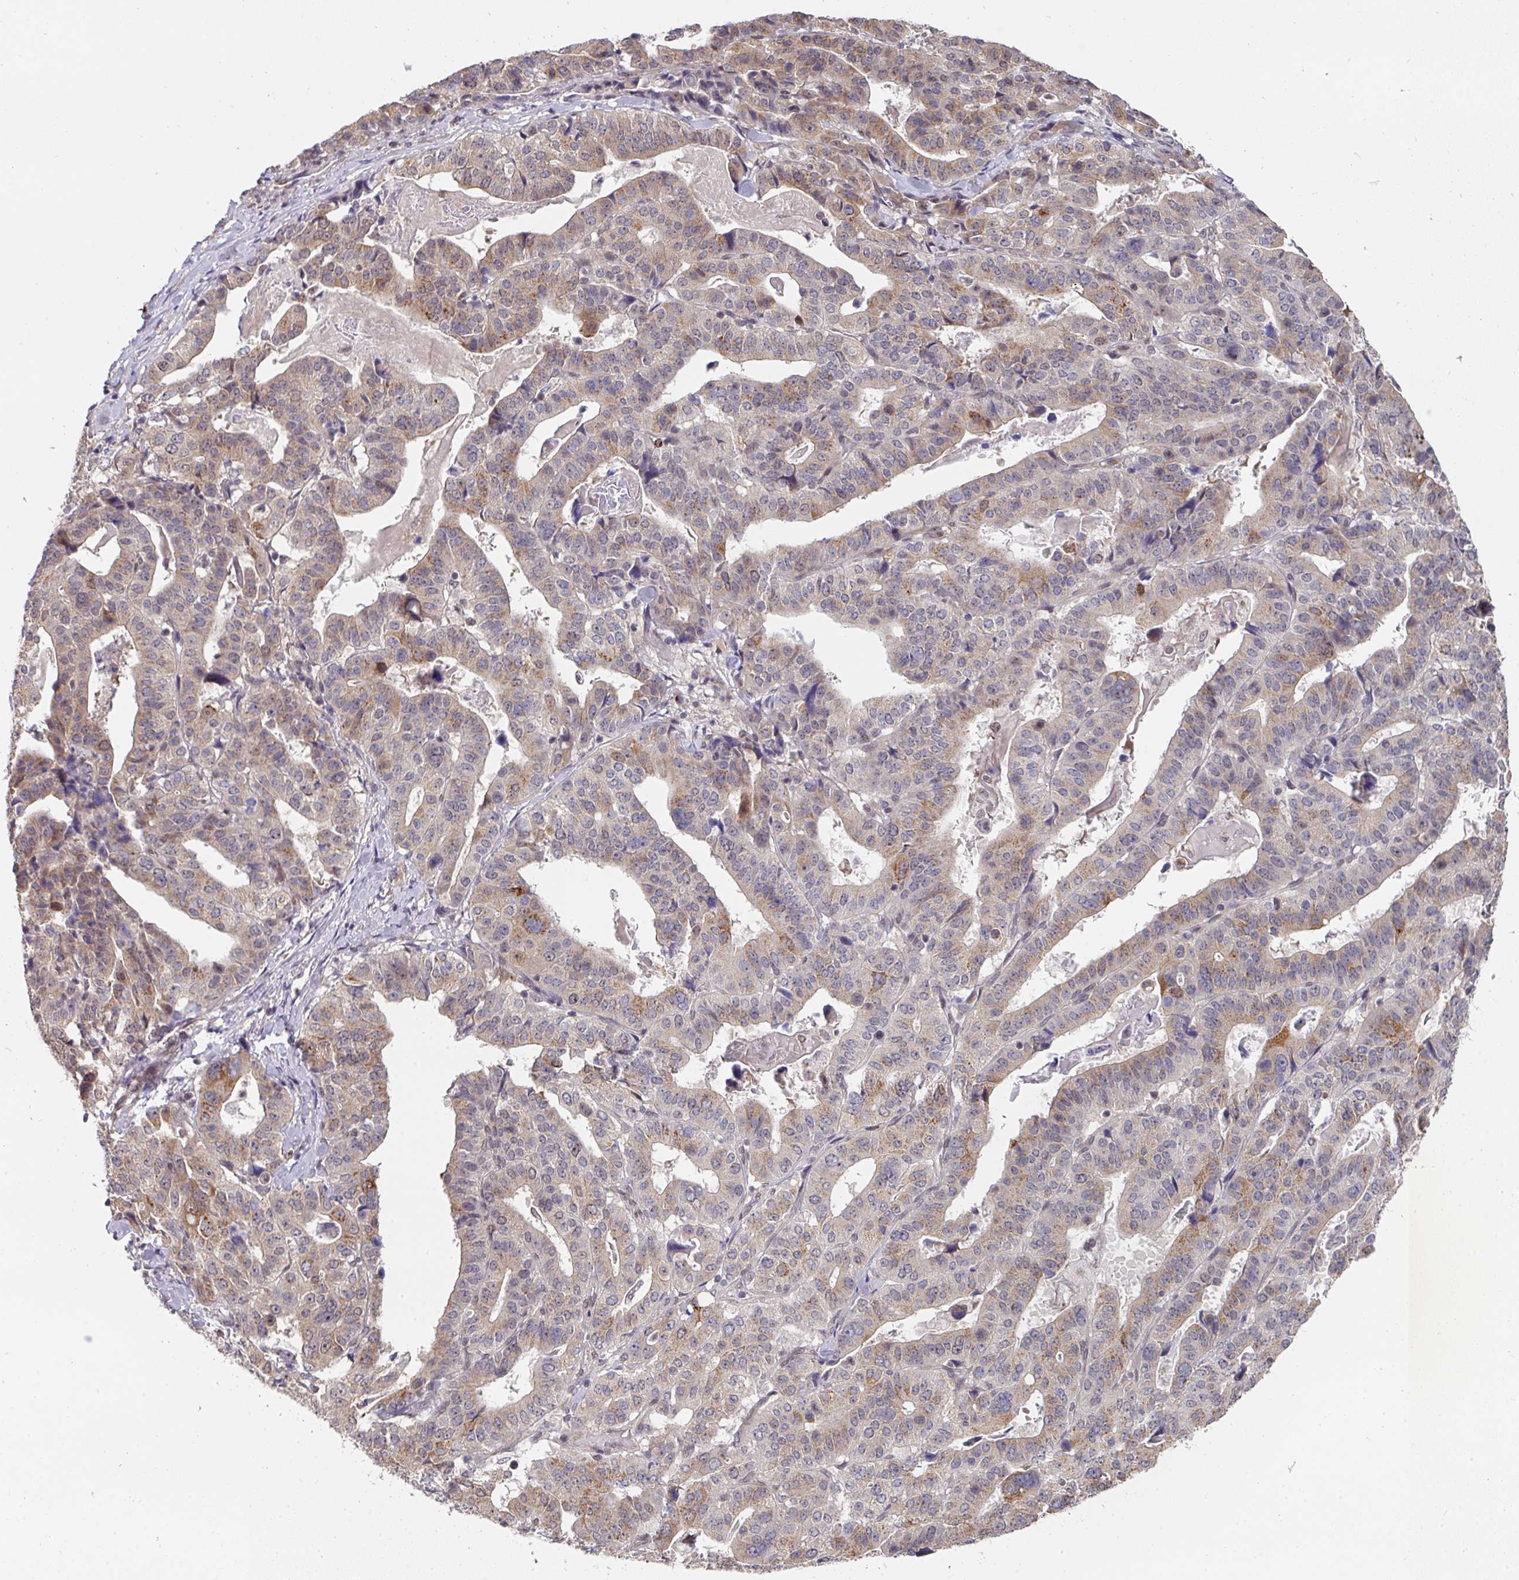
{"staining": {"intensity": "weak", "quantity": "25%-75%", "location": "cytoplasmic/membranous"}, "tissue": "stomach cancer", "cell_type": "Tumor cells", "image_type": "cancer", "snomed": [{"axis": "morphology", "description": "Adenocarcinoma, NOS"}, {"axis": "topography", "description": "Stomach"}], "caption": "Immunohistochemistry (IHC) image of human stomach cancer (adenocarcinoma) stained for a protein (brown), which shows low levels of weak cytoplasmic/membranous staining in about 25%-75% of tumor cells.", "gene": "C18orf25", "patient": {"sex": "male", "age": 48}}